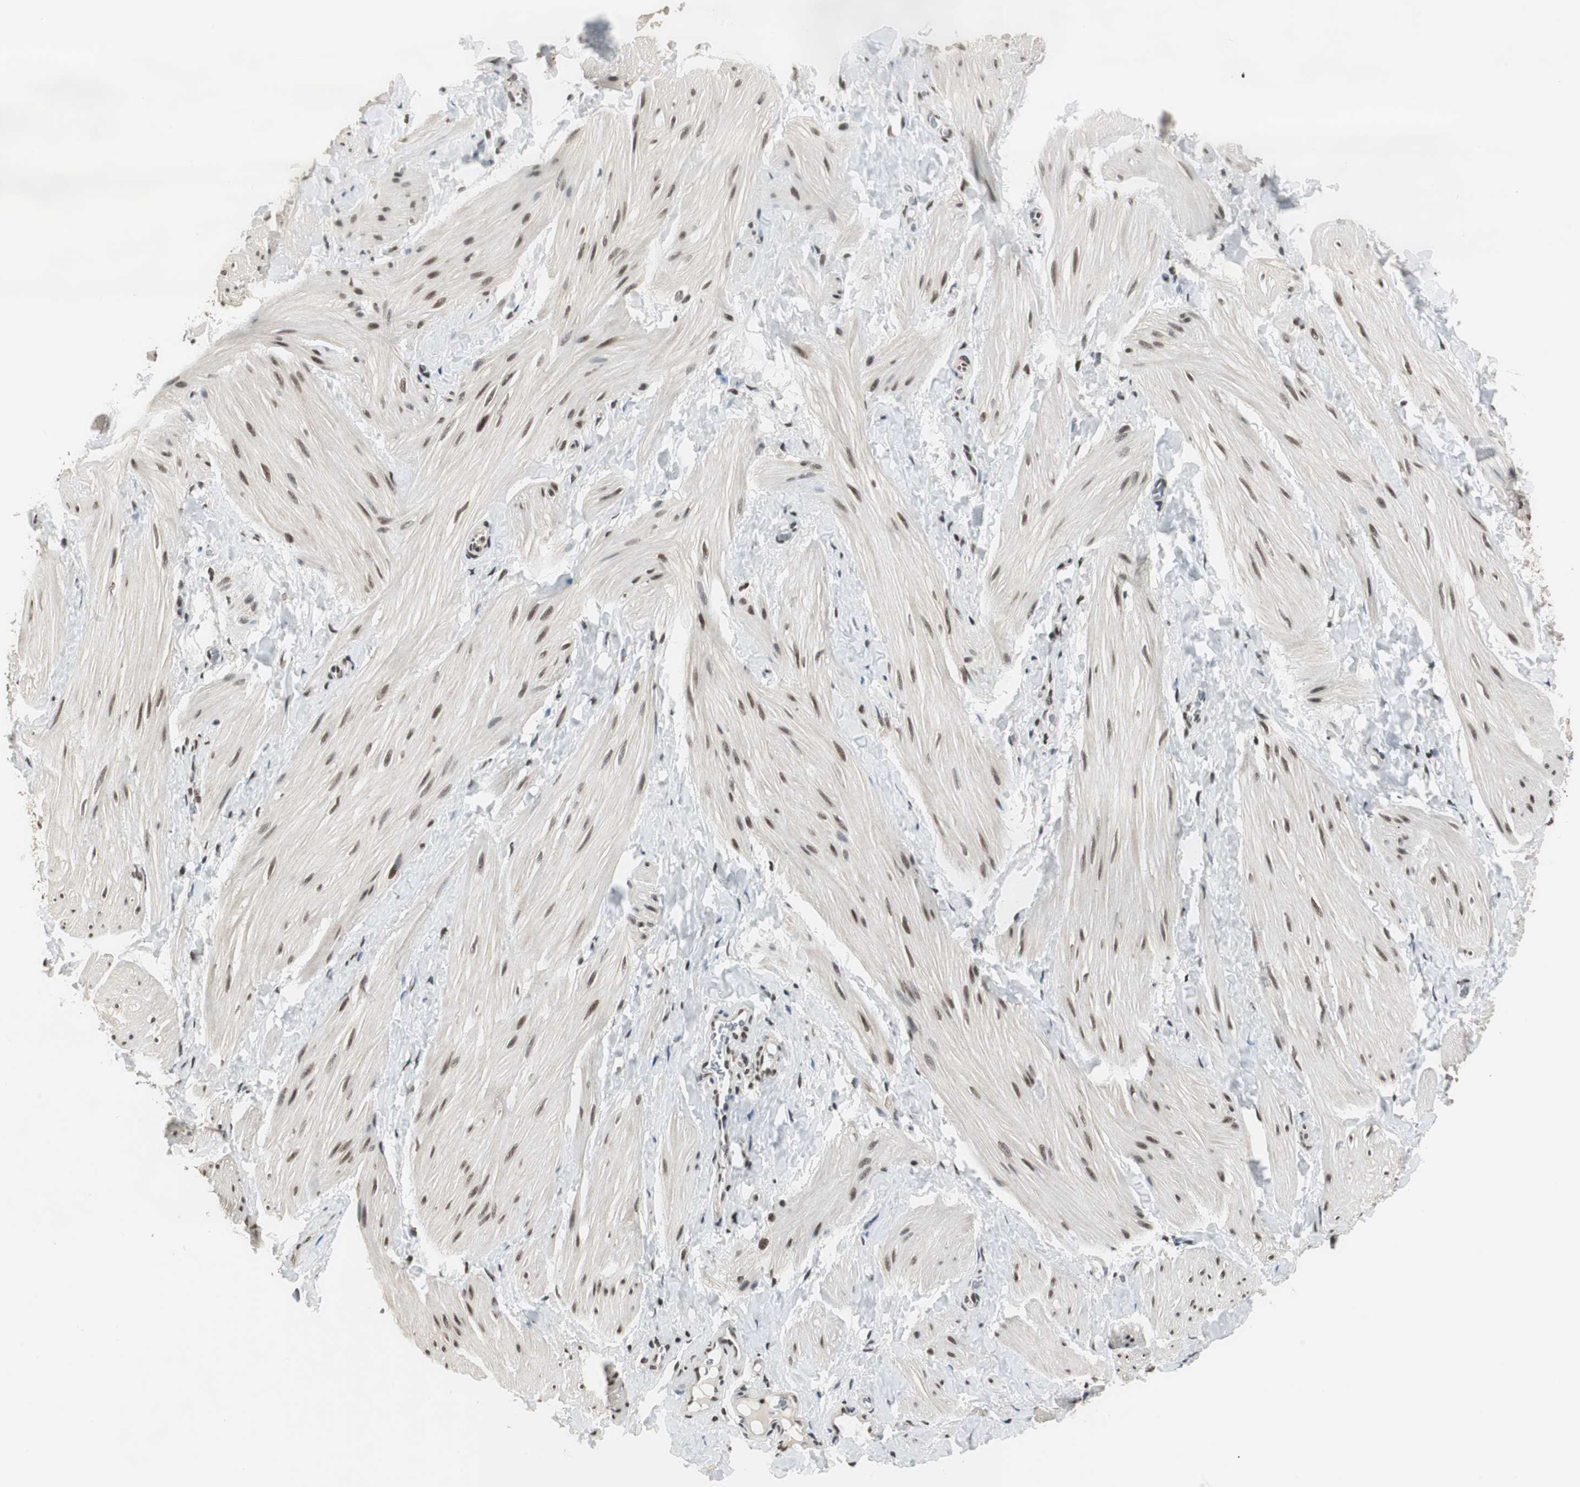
{"staining": {"intensity": "moderate", "quantity": ">75%", "location": "nuclear"}, "tissue": "smooth muscle", "cell_type": "Smooth muscle cells", "image_type": "normal", "snomed": [{"axis": "morphology", "description": "Normal tissue, NOS"}, {"axis": "topography", "description": "Smooth muscle"}], "caption": "IHC (DAB (3,3'-diaminobenzidine)) staining of normal smooth muscle reveals moderate nuclear protein staining in approximately >75% of smooth muscle cells.", "gene": "MKX", "patient": {"sex": "male", "age": 16}}